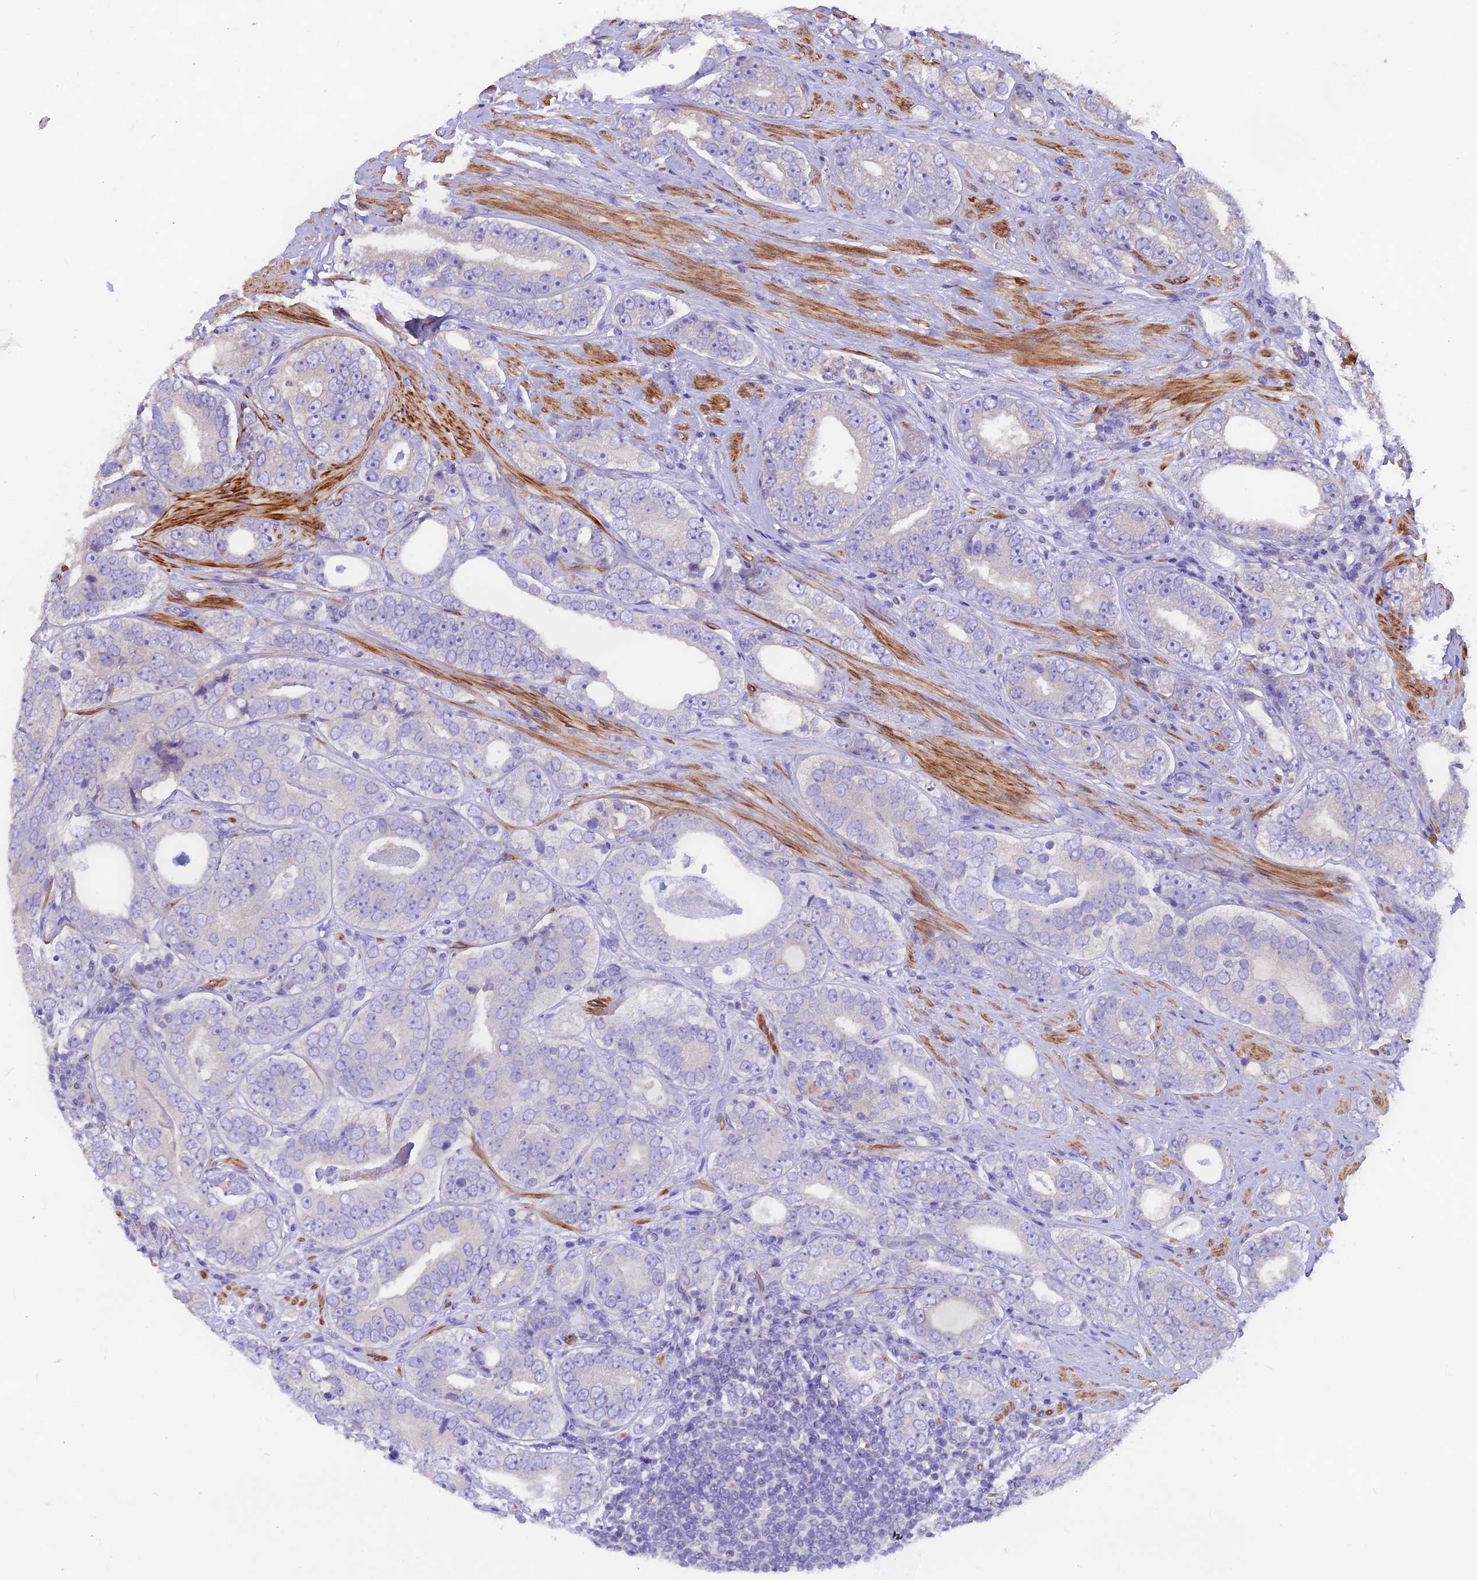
{"staining": {"intensity": "negative", "quantity": "none", "location": "none"}, "tissue": "prostate cancer", "cell_type": "Tumor cells", "image_type": "cancer", "snomed": [{"axis": "morphology", "description": "Adenocarcinoma, High grade"}, {"axis": "topography", "description": "Prostate"}], "caption": "The immunohistochemistry (IHC) micrograph has no significant expression in tumor cells of prostate adenocarcinoma (high-grade) tissue.", "gene": "ANO3", "patient": {"sex": "male", "age": 56}}